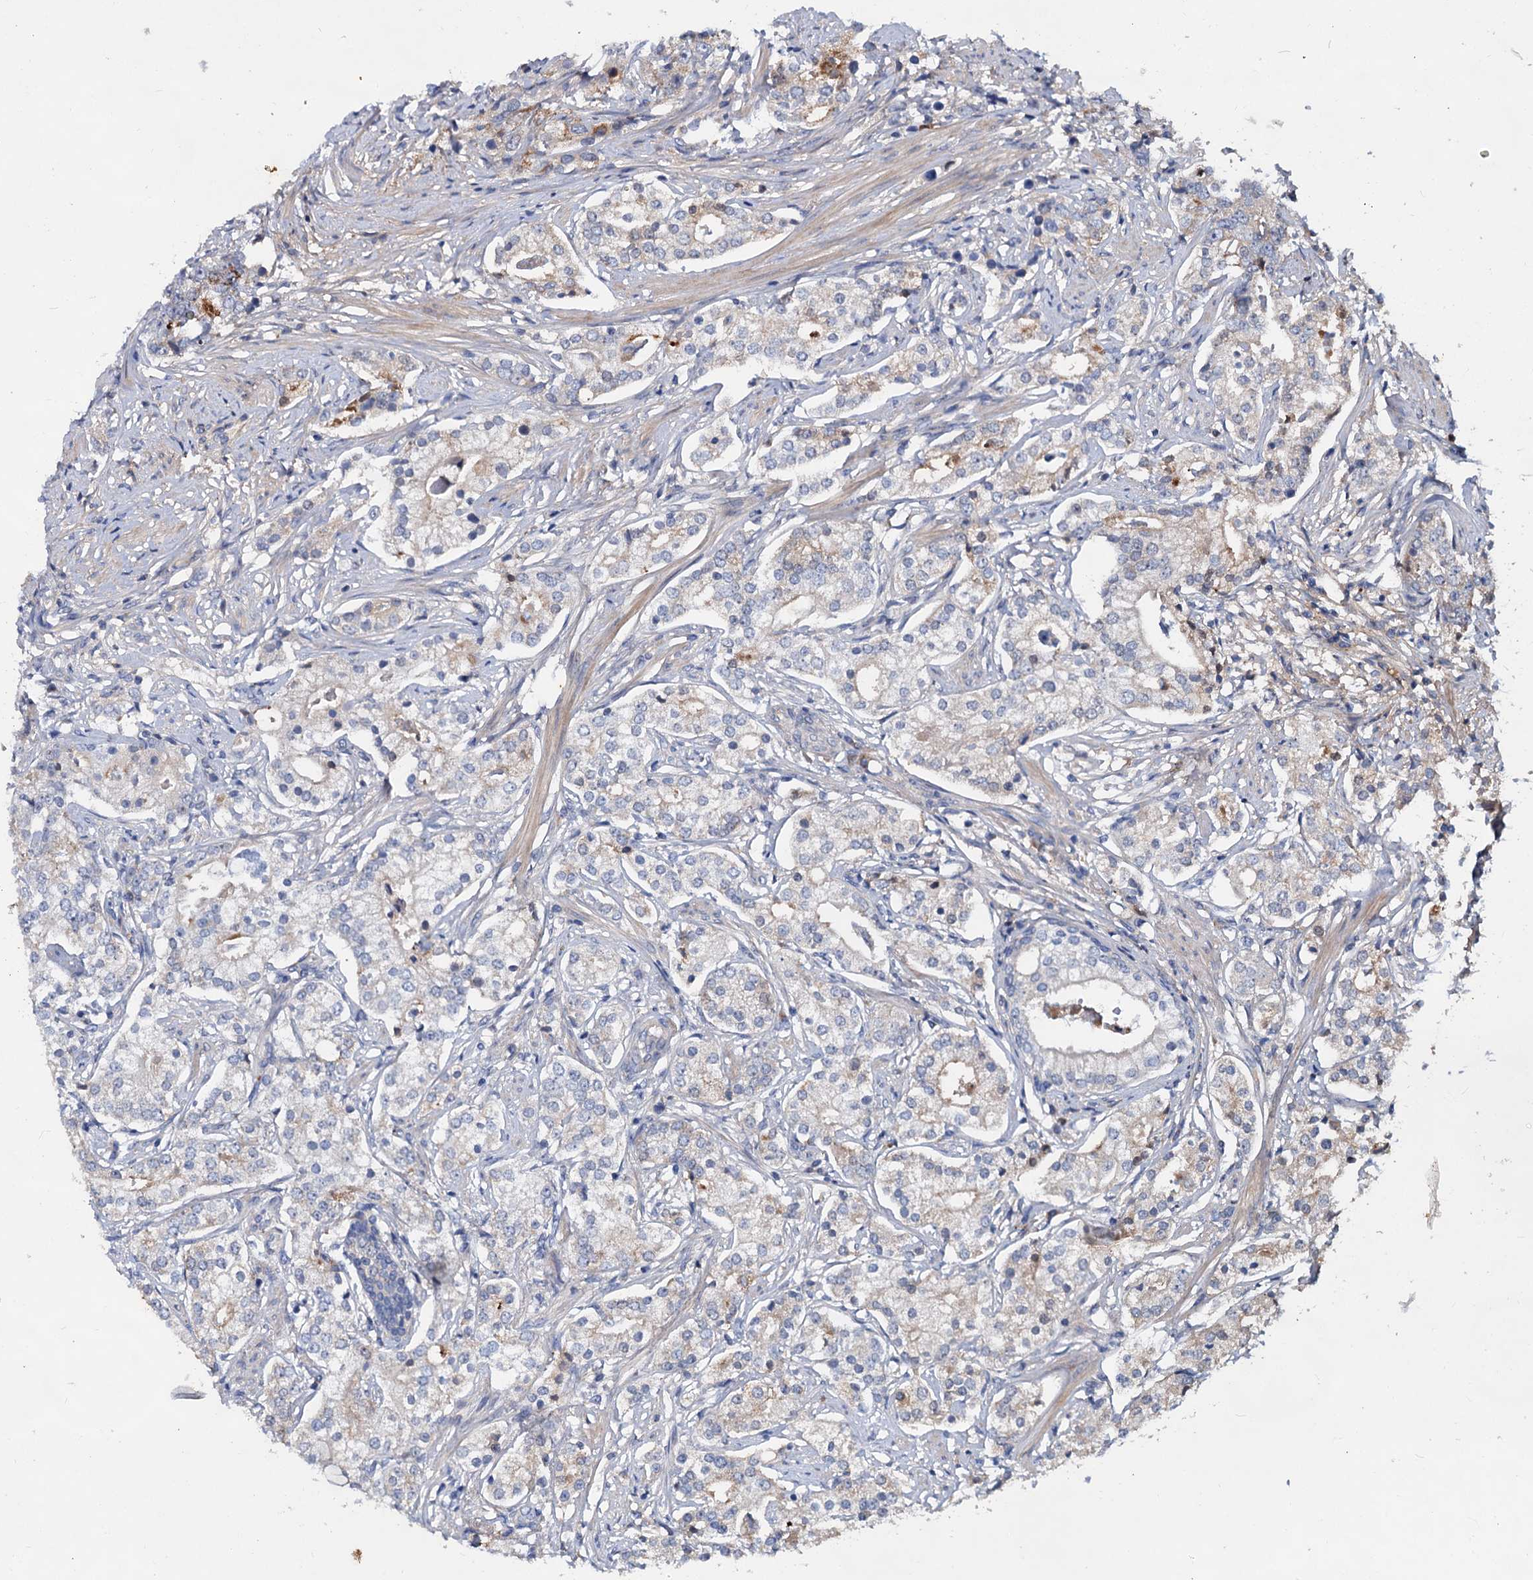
{"staining": {"intensity": "moderate", "quantity": "<25%", "location": "cytoplasmic/membranous"}, "tissue": "prostate cancer", "cell_type": "Tumor cells", "image_type": "cancer", "snomed": [{"axis": "morphology", "description": "Adenocarcinoma, High grade"}, {"axis": "topography", "description": "Prostate"}], "caption": "Immunohistochemistry of human prostate cancer (high-grade adenocarcinoma) shows low levels of moderate cytoplasmic/membranous expression in approximately <25% of tumor cells.", "gene": "CHRD", "patient": {"sex": "male", "age": 69}}